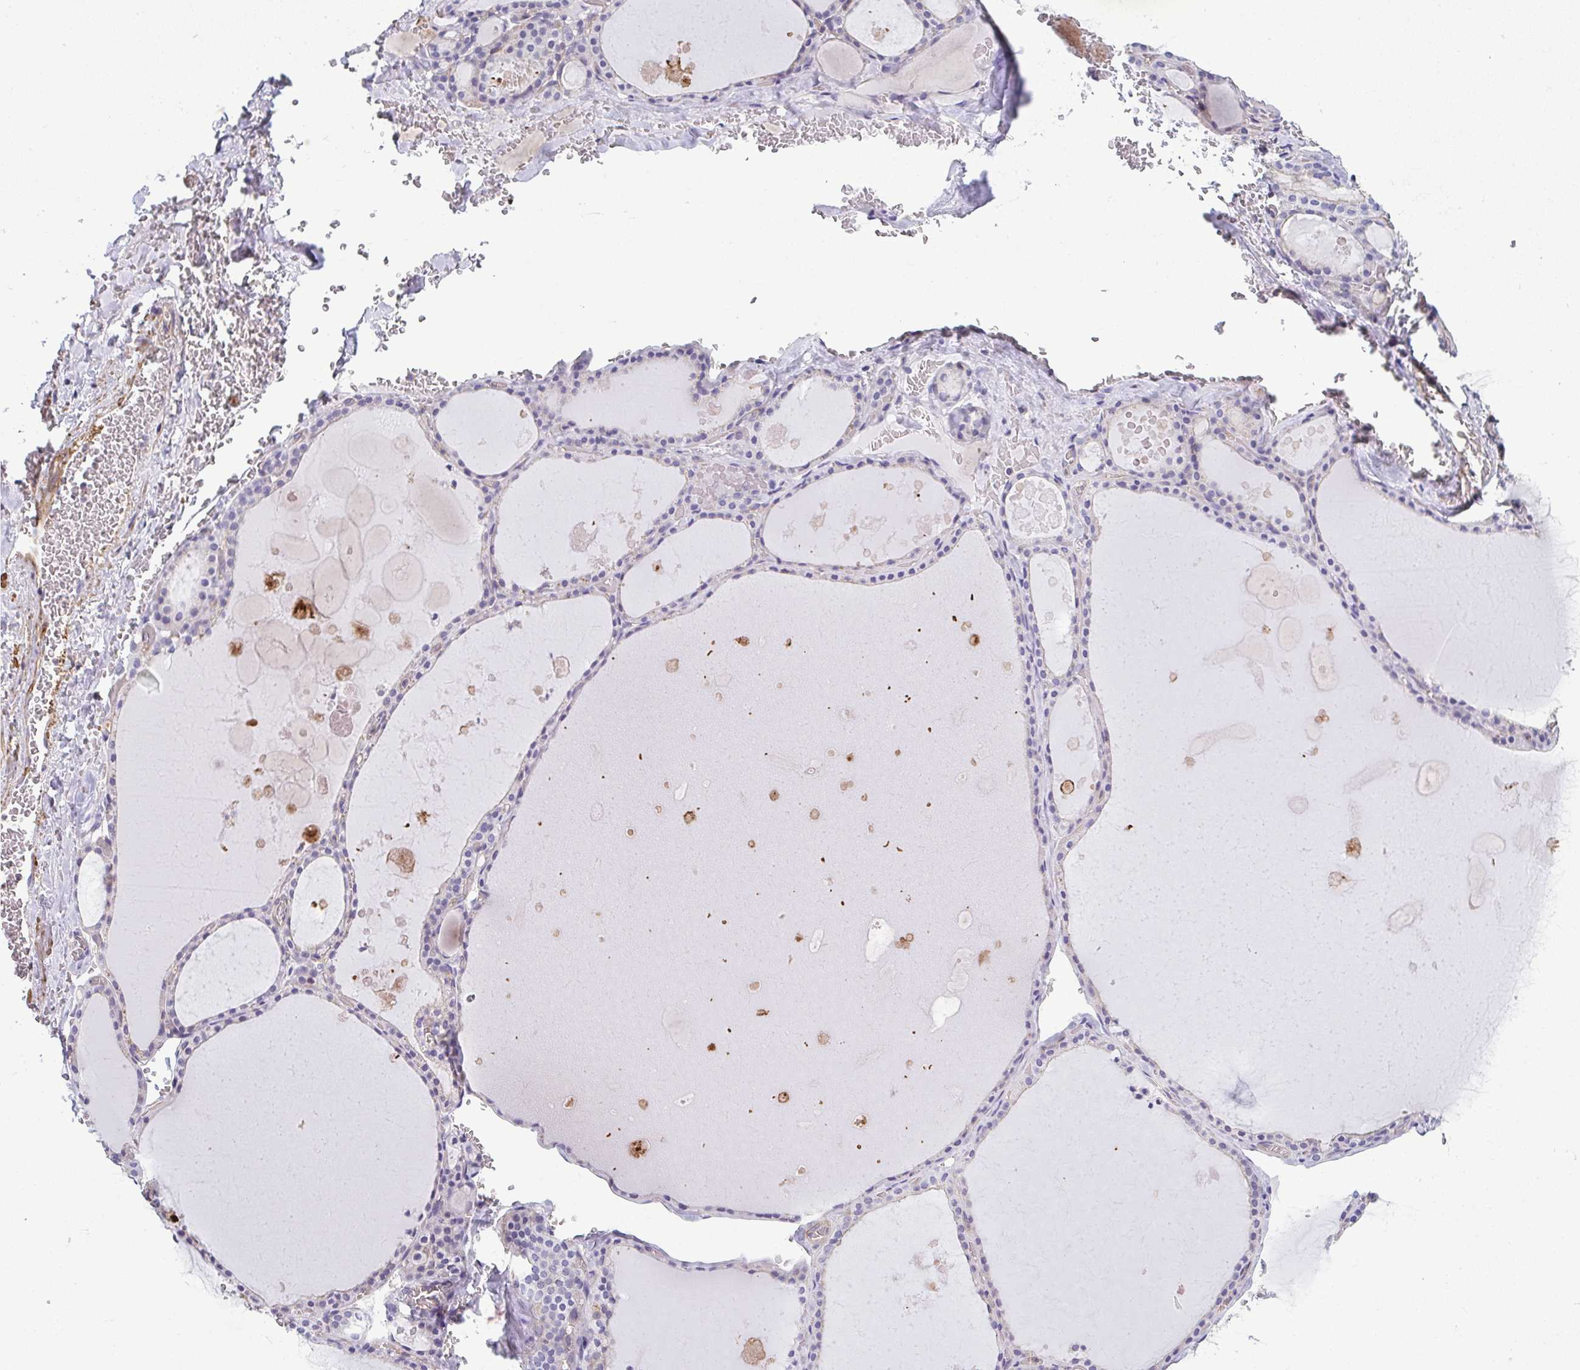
{"staining": {"intensity": "negative", "quantity": "none", "location": "none"}, "tissue": "thyroid gland", "cell_type": "Glandular cells", "image_type": "normal", "snomed": [{"axis": "morphology", "description": "Normal tissue, NOS"}, {"axis": "topography", "description": "Thyroid gland"}], "caption": "An IHC micrograph of benign thyroid gland is shown. There is no staining in glandular cells of thyroid gland.", "gene": "MYL1", "patient": {"sex": "male", "age": 56}}